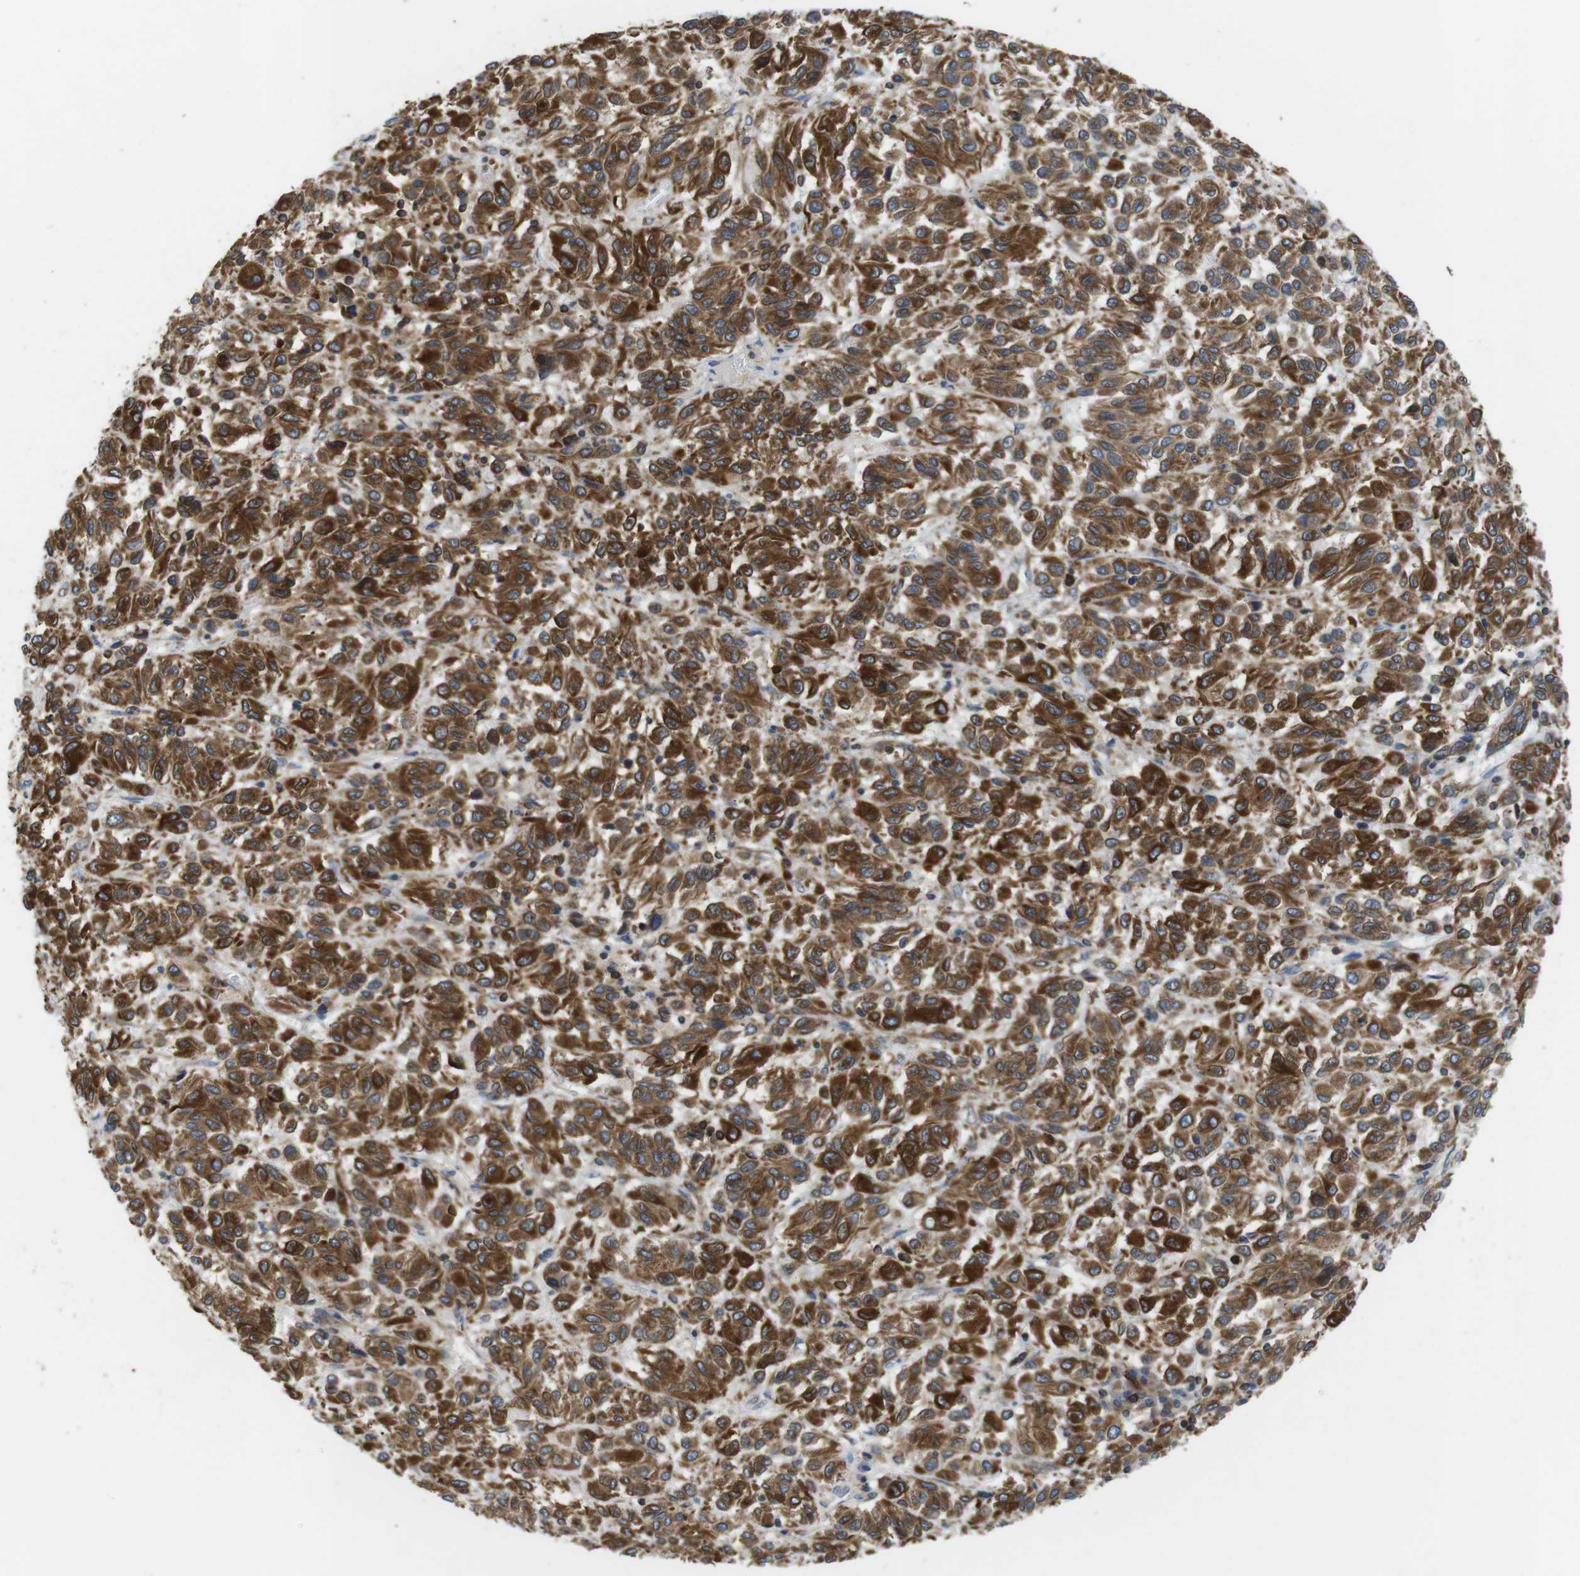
{"staining": {"intensity": "strong", "quantity": ">75%", "location": "cytoplasmic/membranous"}, "tissue": "melanoma", "cell_type": "Tumor cells", "image_type": "cancer", "snomed": [{"axis": "morphology", "description": "Malignant melanoma, Metastatic site"}, {"axis": "topography", "description": "Lung"}], "caption": "Protein expression analysis of melanoma demonstrates strong cytoplasmic/membranous positivity in approximately >75% of tumor cells. (IHC, brightfield microscopy, high magnification).", "gene": "ARL6IP5", "patient": {"sex": "male", "age": 64}}